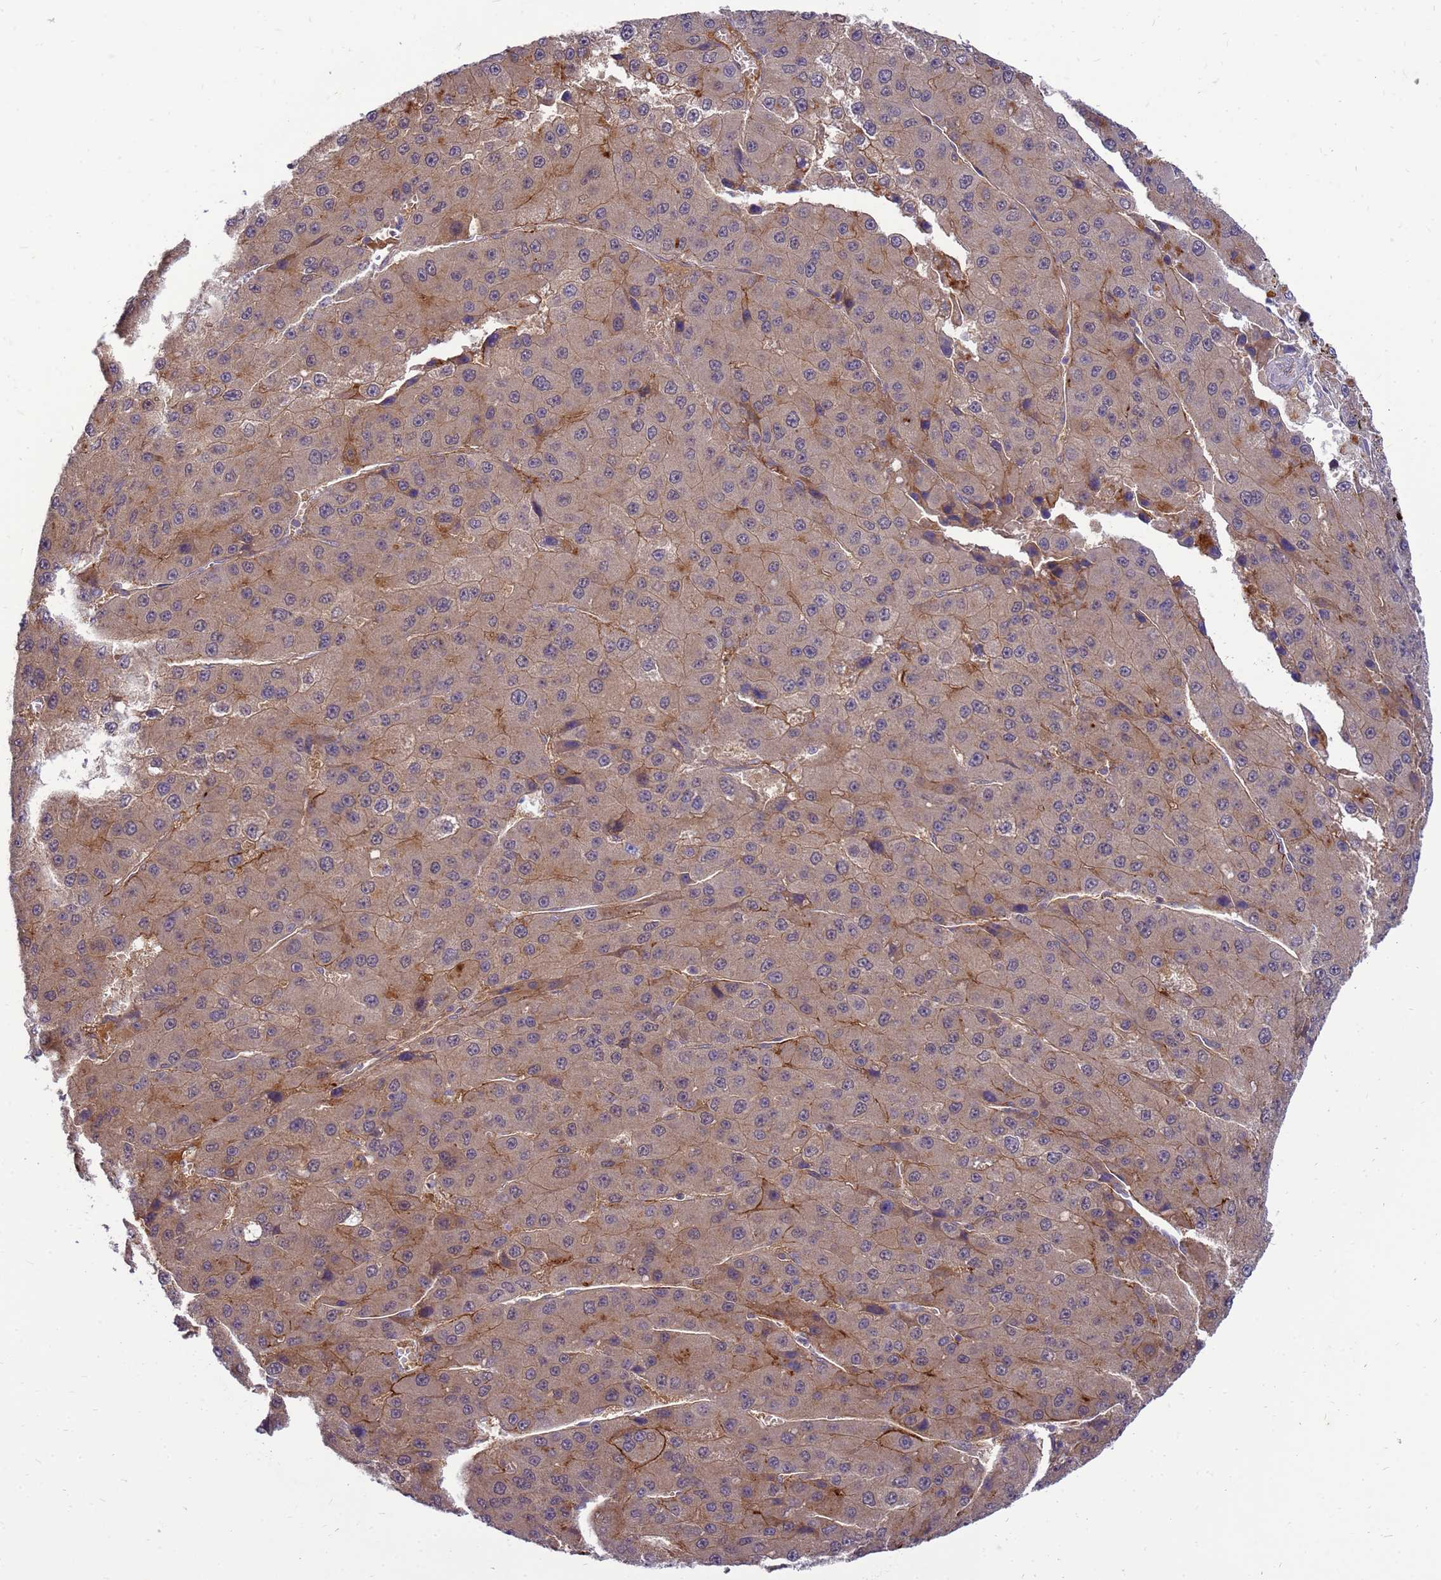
{"staining": {"intensity": "weak", "quantity": "25%-75%", "location": "cytoplasmic/membranous"}, "tissue": "liver cancer", "cell_type": "Tumor cells", "image_type": "cancer", "snomed": [{"axis": "morphology", "description": "Carcinoma, Hepatocellular, NOS"}, {"axis": "topography", "description": "Liver"}], "caption": "Liver hepatocellular carcinoma tissue reveals weak cytoplasmic/membranous expression in about 25%-75% of tumor cells", "gene": "ENOPH1", "patient": {"sex": "female", "age": 73}}